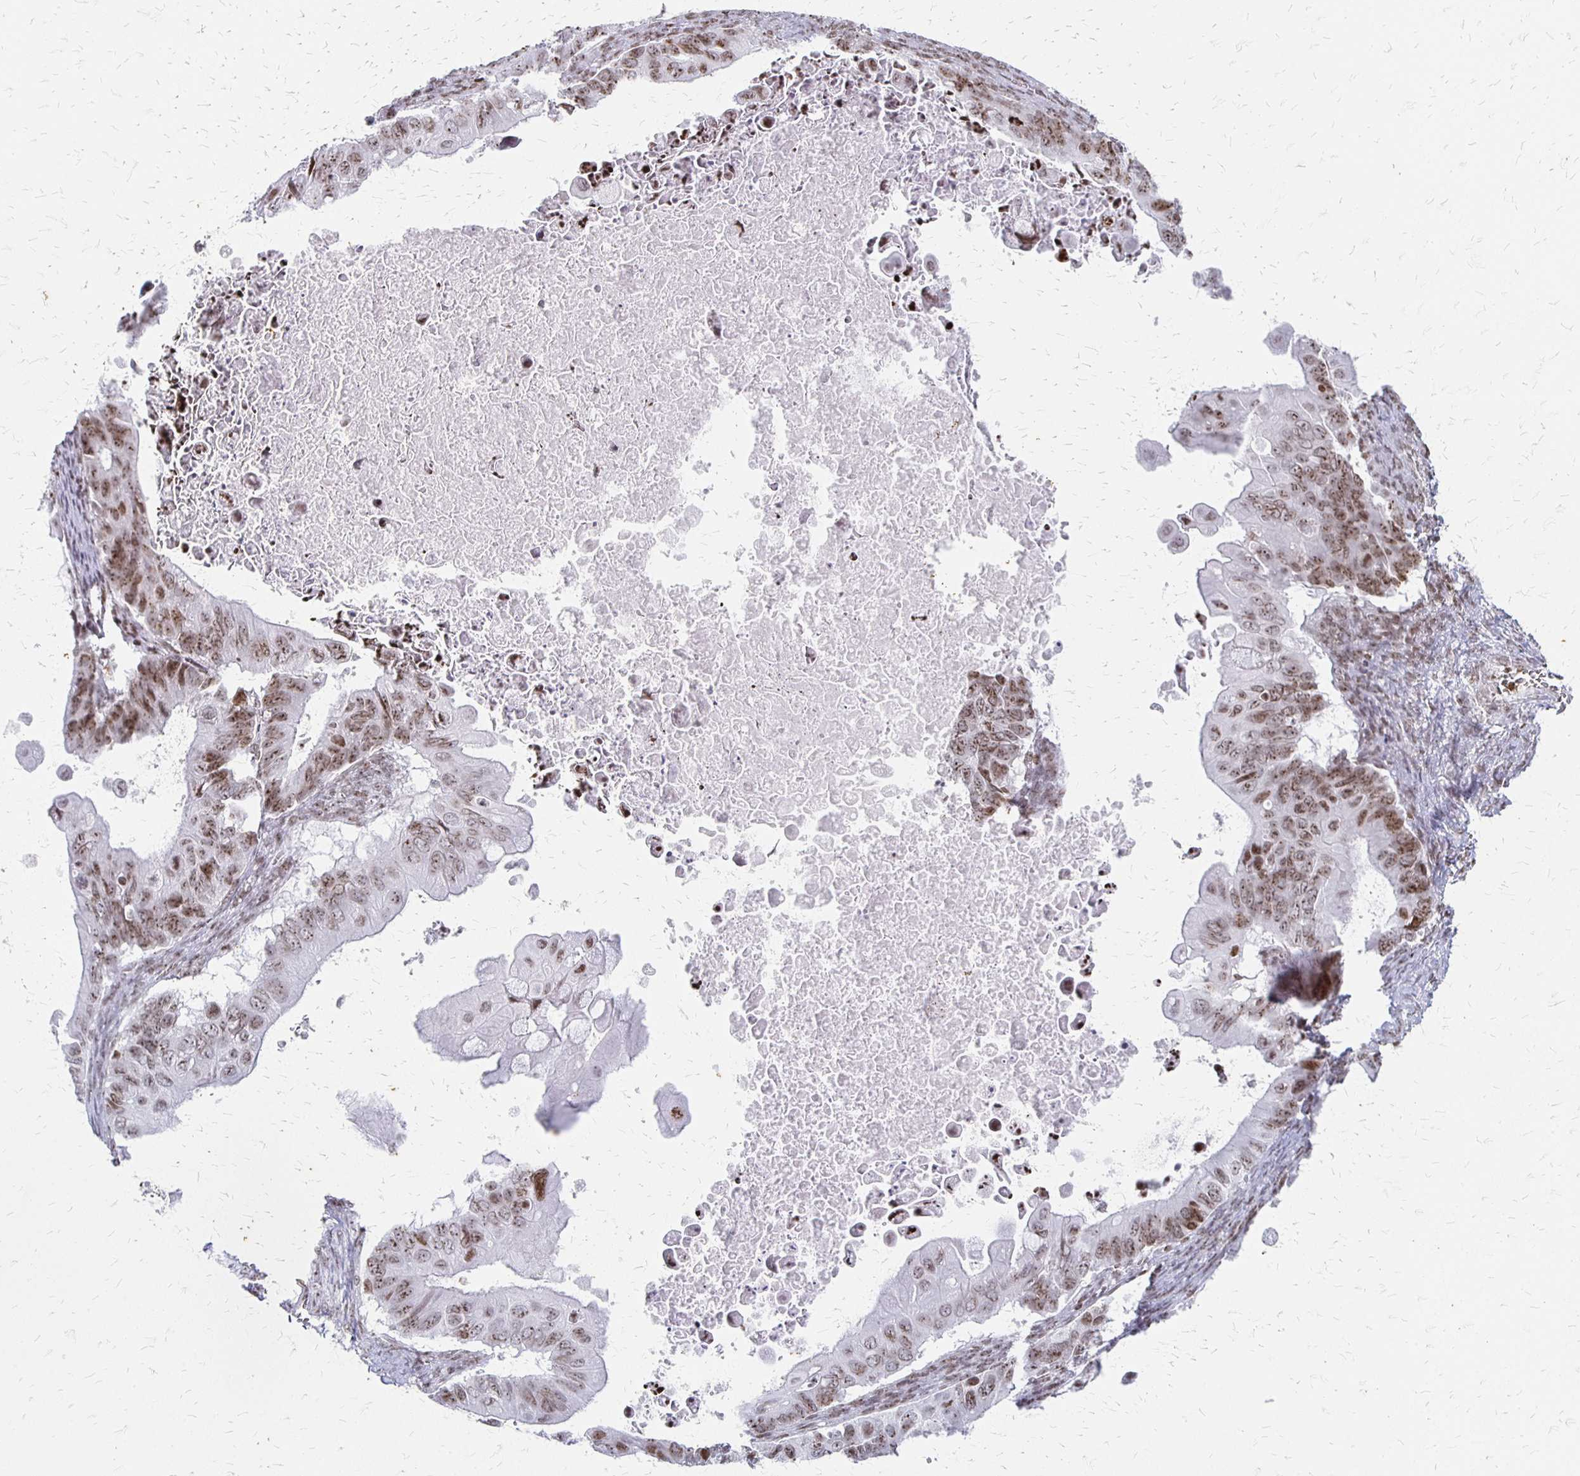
{"staining": {"intensity": "weak", "quantity": ">75%", "location": "nuclear"}, "tissue": "ovarian cancer", "cell_type": "Tumor cells", "image_type": "cancer", "snomed": [{"axis": "morphology", "description": "Cystadenocarcinoma, mucinous, NOS"}, {"axis": "topography", "description": "Ovary"}], "caption": "This photomicrograph shows ovarian cancer stained with immunohistochemistry (IHC) to label a protein in brown. The nuclear of tumor cells show weak positivity for the protein. Nuclei are counter-stained blue.", "gene": "ZNF280C", "patient": {"sex": "female", "age": 64}}